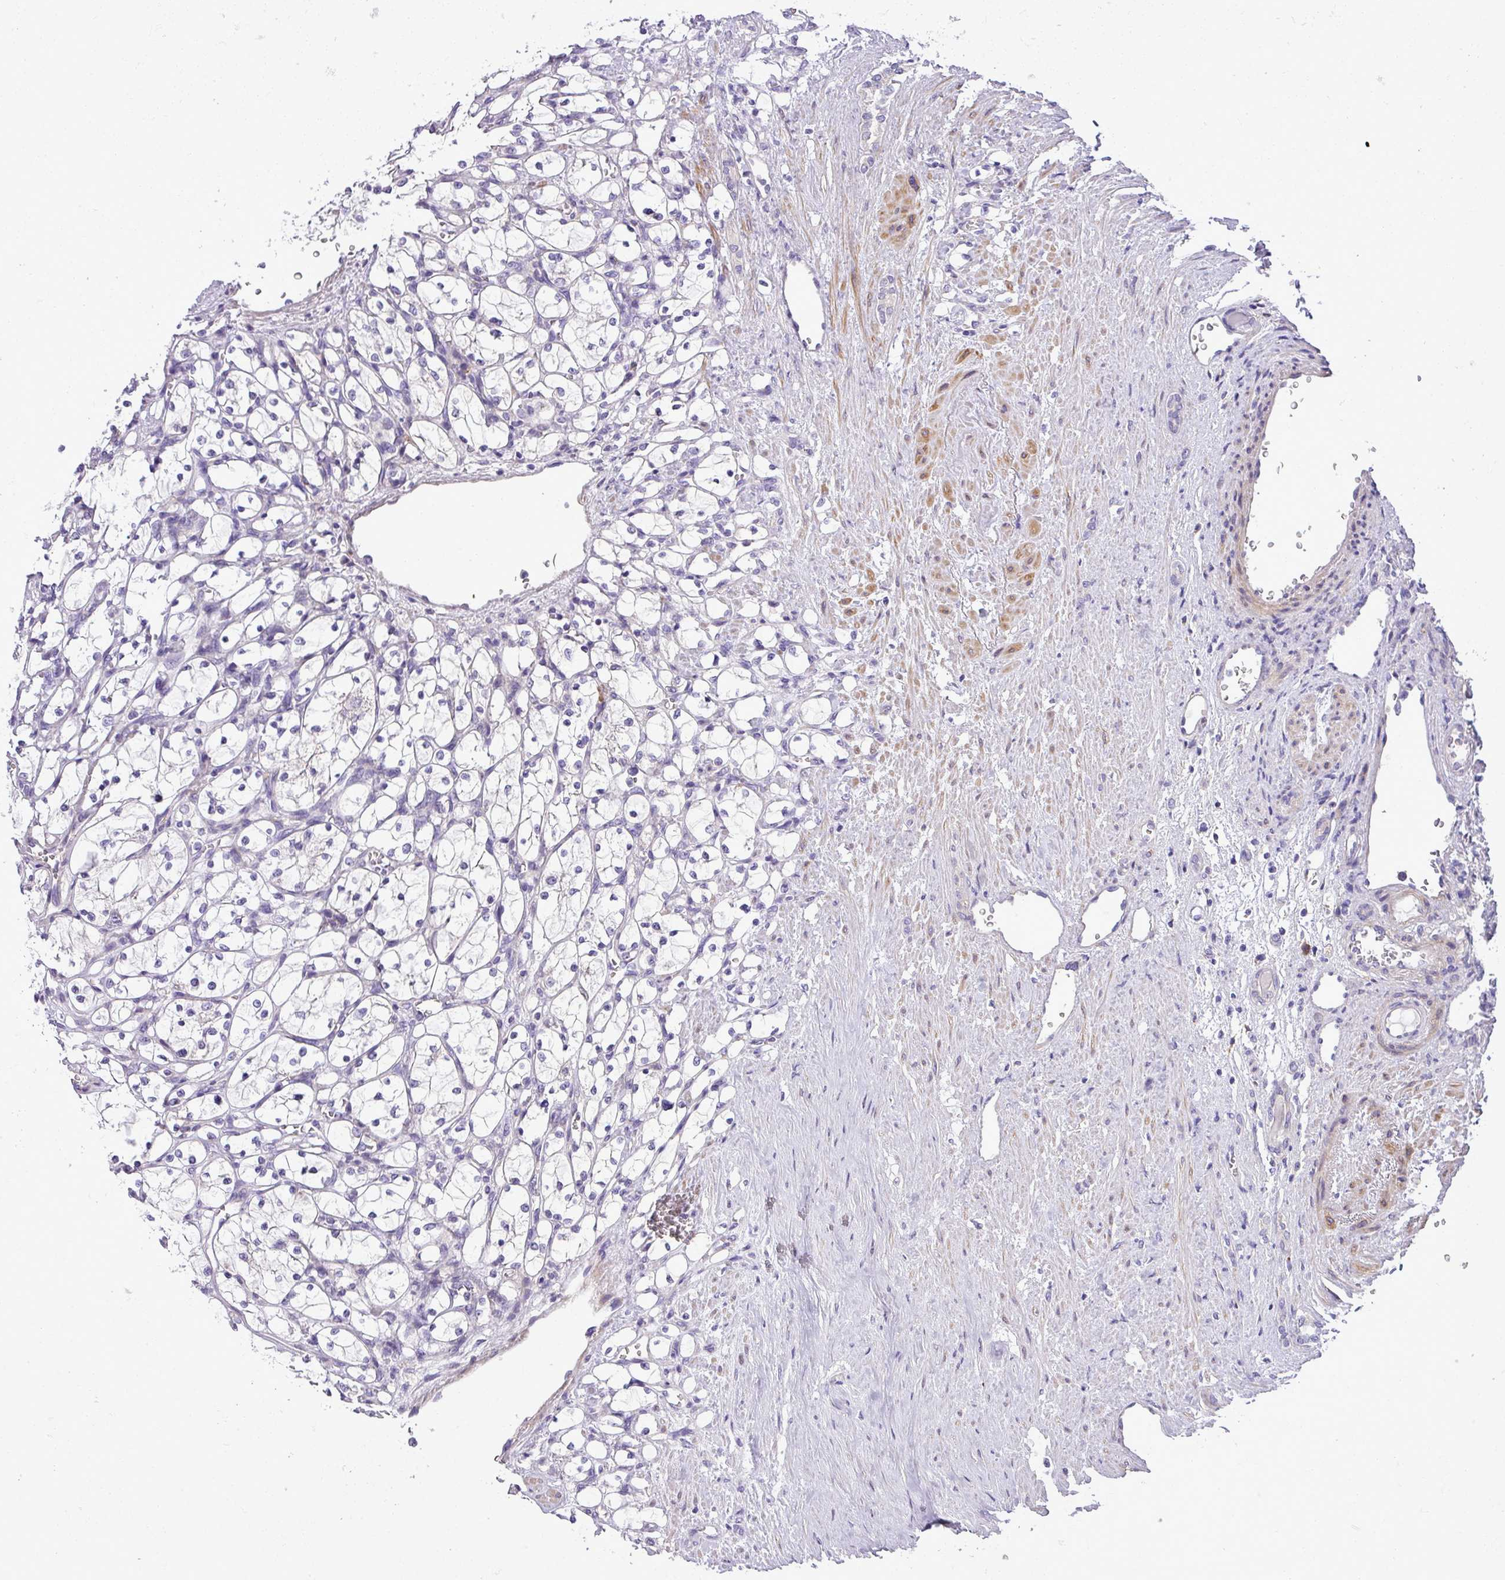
{"staining": {"intensity": "negative", "quantity": "none", "location": "none"}, "tissue": "renal cancer", "cell_type": "Tumor cells", "image_type": "cancer", "snomed": [{"axis": "morphology", "description": "Adenocarcinoma, NOS"}, {"axis": "topography", "description": "Kidney"}], "caption": "Renal cancer was stained to show a protein in brown. There is no significant positivity in tumor cells. Nuclei are stained in blue.", "gene": "MOCS3", "patient": {"sex": "female", "age": 69}}